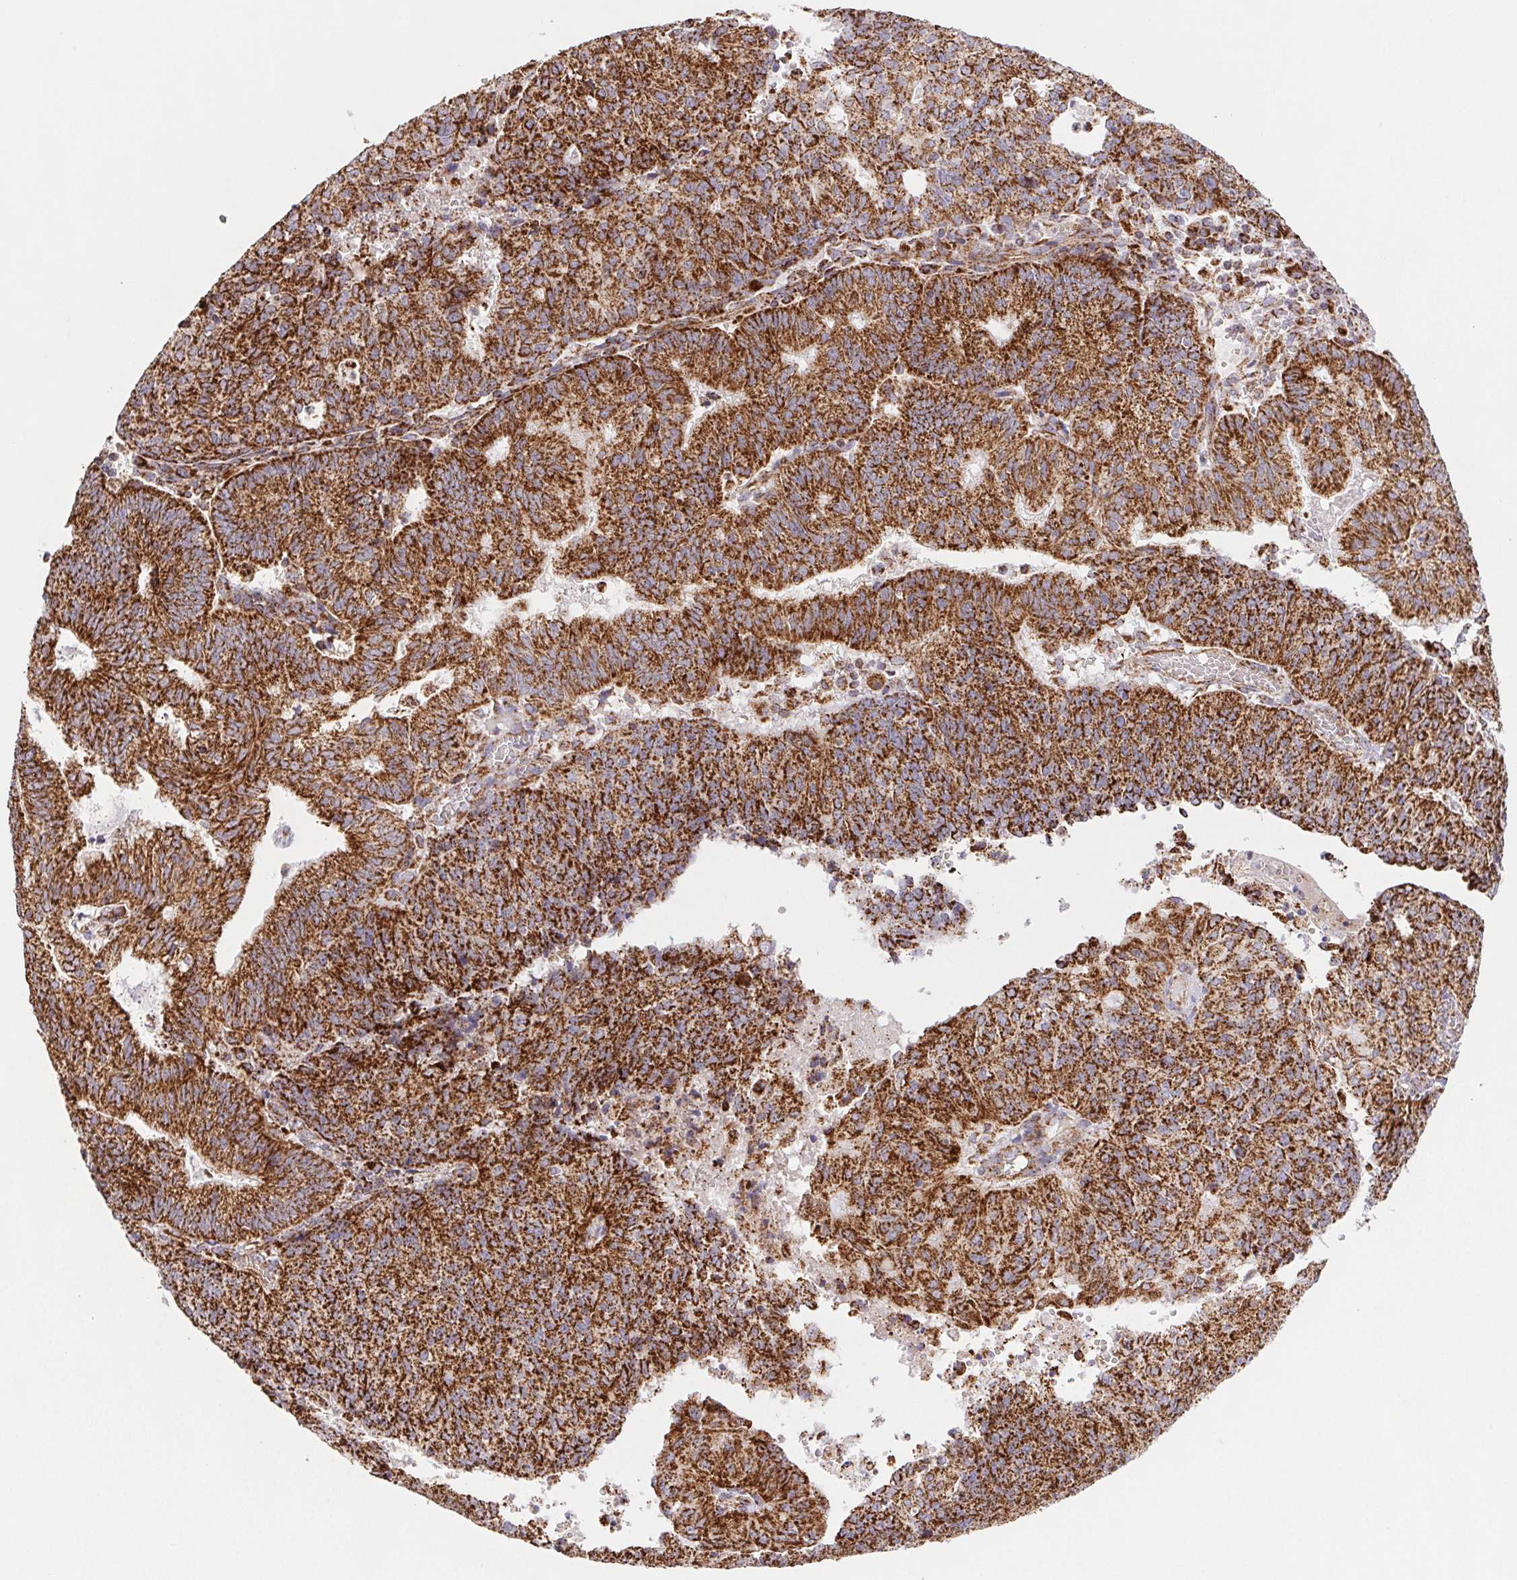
{"staining": {"intensity": "strong", "quantity": ">75%", "location": "cytoplasmic/membranous"}, "tissue": "endometrial cancer", "cell_type": "Tumor cells", "image_type": "cancer", "snomed": [{"axis": "morphology", "description": "Adenocarcinoma, NOS"}, {"axis": "topography", "description": "Endometrium"}], "caption": "A brown stain highlights strong cytoplasmic/membranous positivity of a protein in human adenocarcinoma (endometrial) tumor cells. Nuclei are stained in blue.", "gene": "NIPSNAP2", "patient": {"sex": "female", "age": 82}}